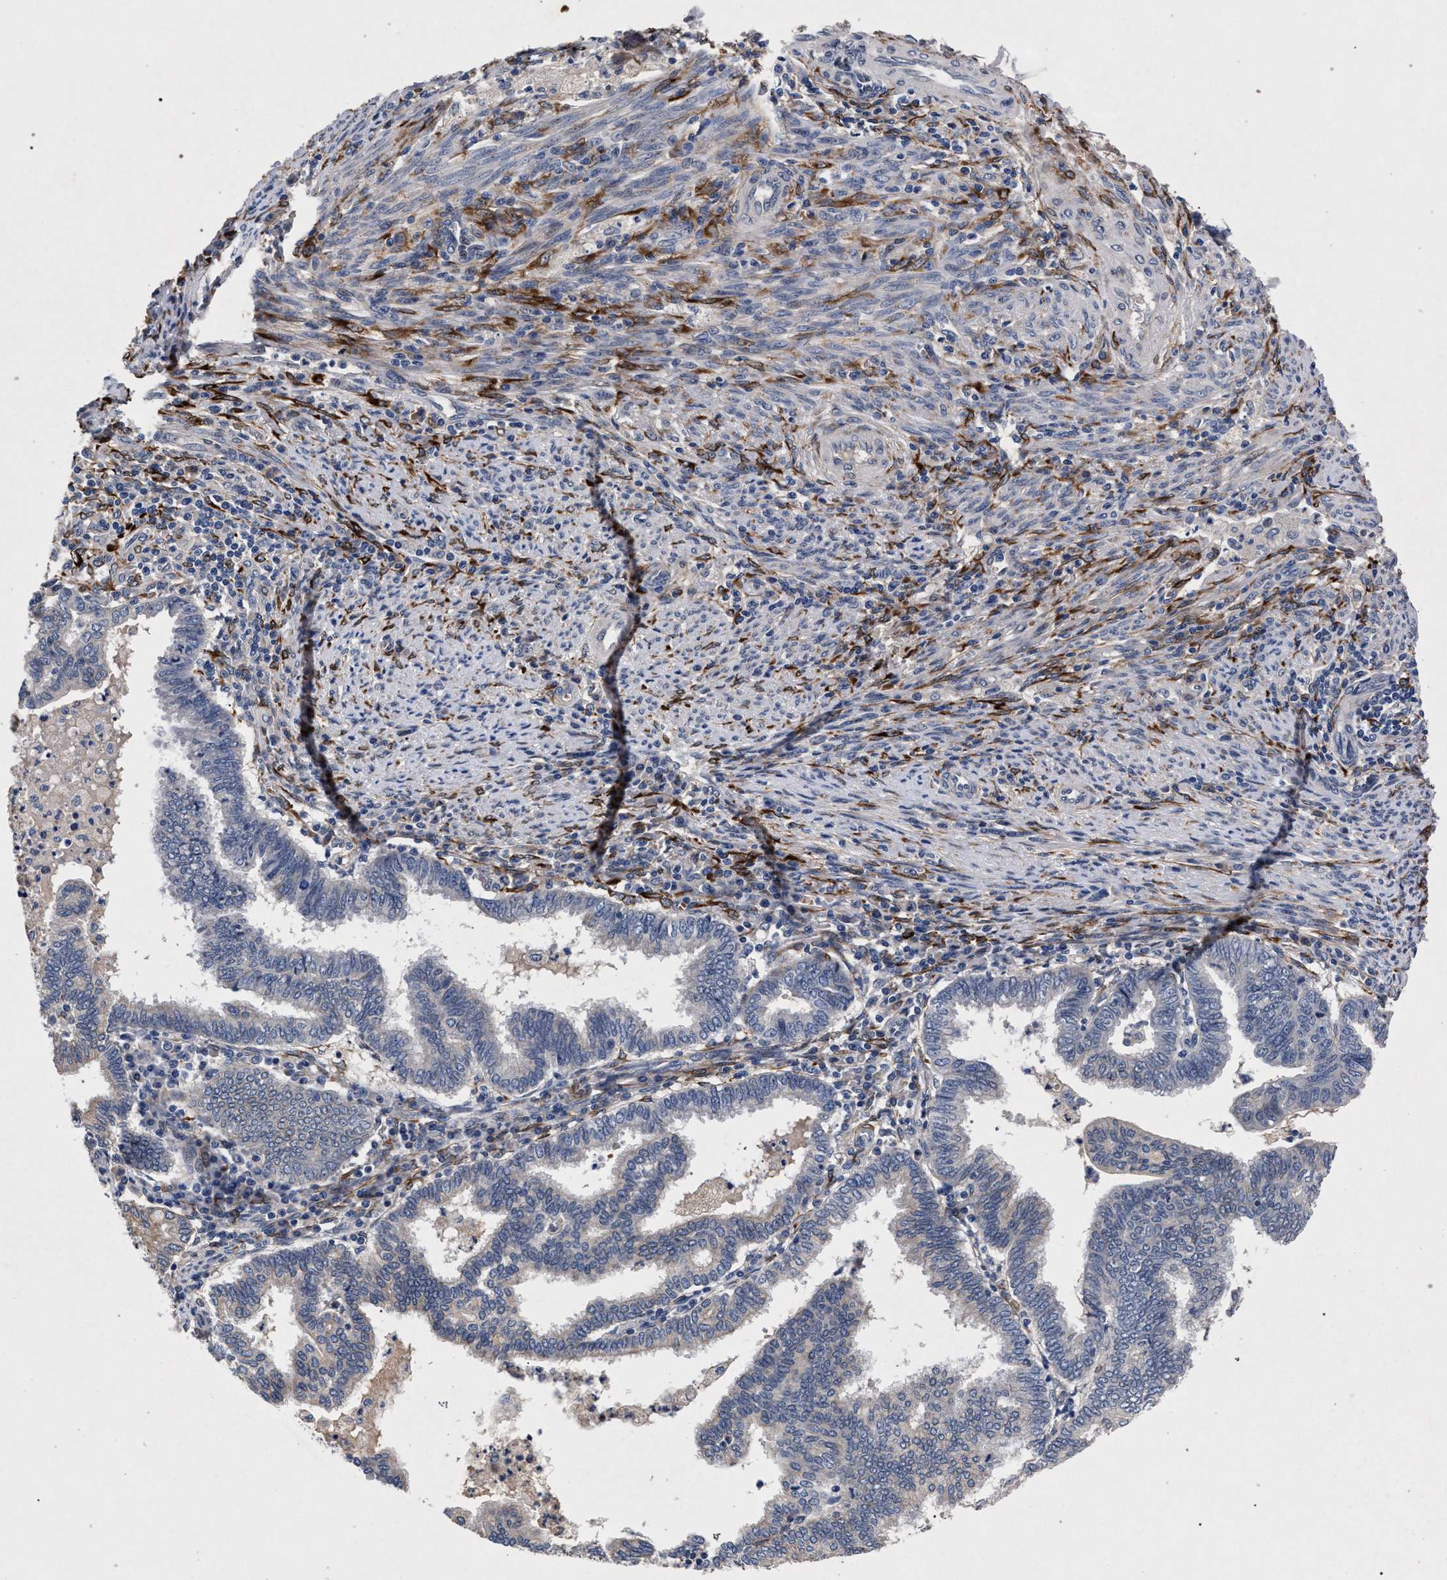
{"staining": {"intensity": "negative", "quantity": "none", "location": "none"}, "tissue": "endometrial cancer", "cell_type": "Tumor cells", "image_type": "cancer", "snomed": [{"axis": "morphology", "description": "Polyp, NOS"}, {"axis": "morphology", "description": "Adenocarcinoma, NOS"}, {"axis": "morphology", "description": "Adenoma, NOS"}, {"axis": "topography", "description": "Endometrium"}], "caption": "Human endometrial cancer (polyp) stained for a protein using immunohistochemistry exhibits no positivity in tumor cells.", "gene": "NEK7", "patient": {"sex": "female", "age": 79}}